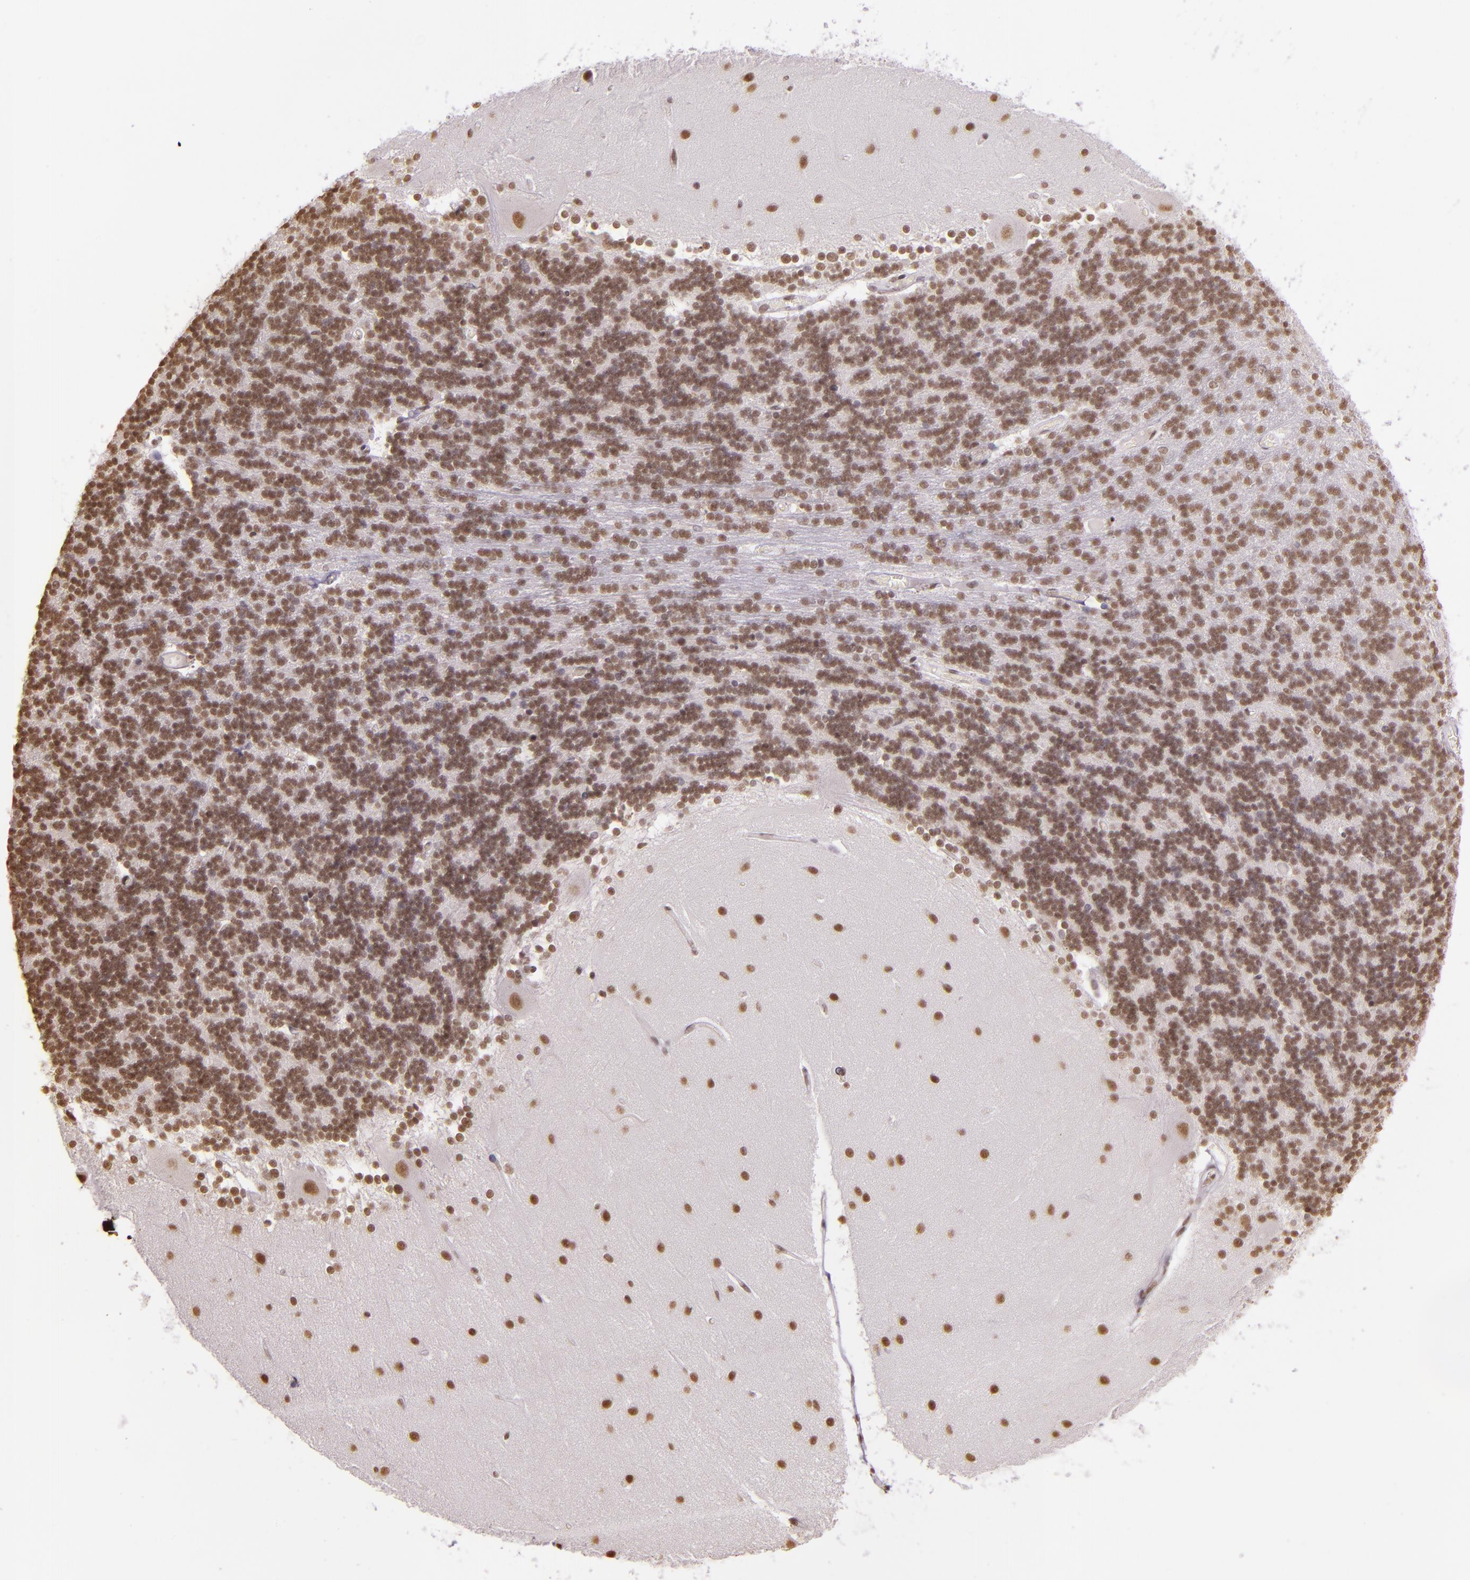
{"staining": {"intensity": "moderate", "quantity": ">75%", "location": "nuclear"}, "tissue": "cerebellum", "cell_type": "Cells in granular layer", "image_type": "normal", "snomed": [{"axis": "morphology", "description": "Normal tissue, NOS"}, {"axis": "topography", "description": "Cerebellum"}], "caption": "Approximately >75% of cells in granular layer in unremarkable cerebellum exhibit moderate nuclear protein staining as visualized by brown immunohistochemical staining.", "gene": "USF1", "patient": {"sex": "female", "age": 54}}